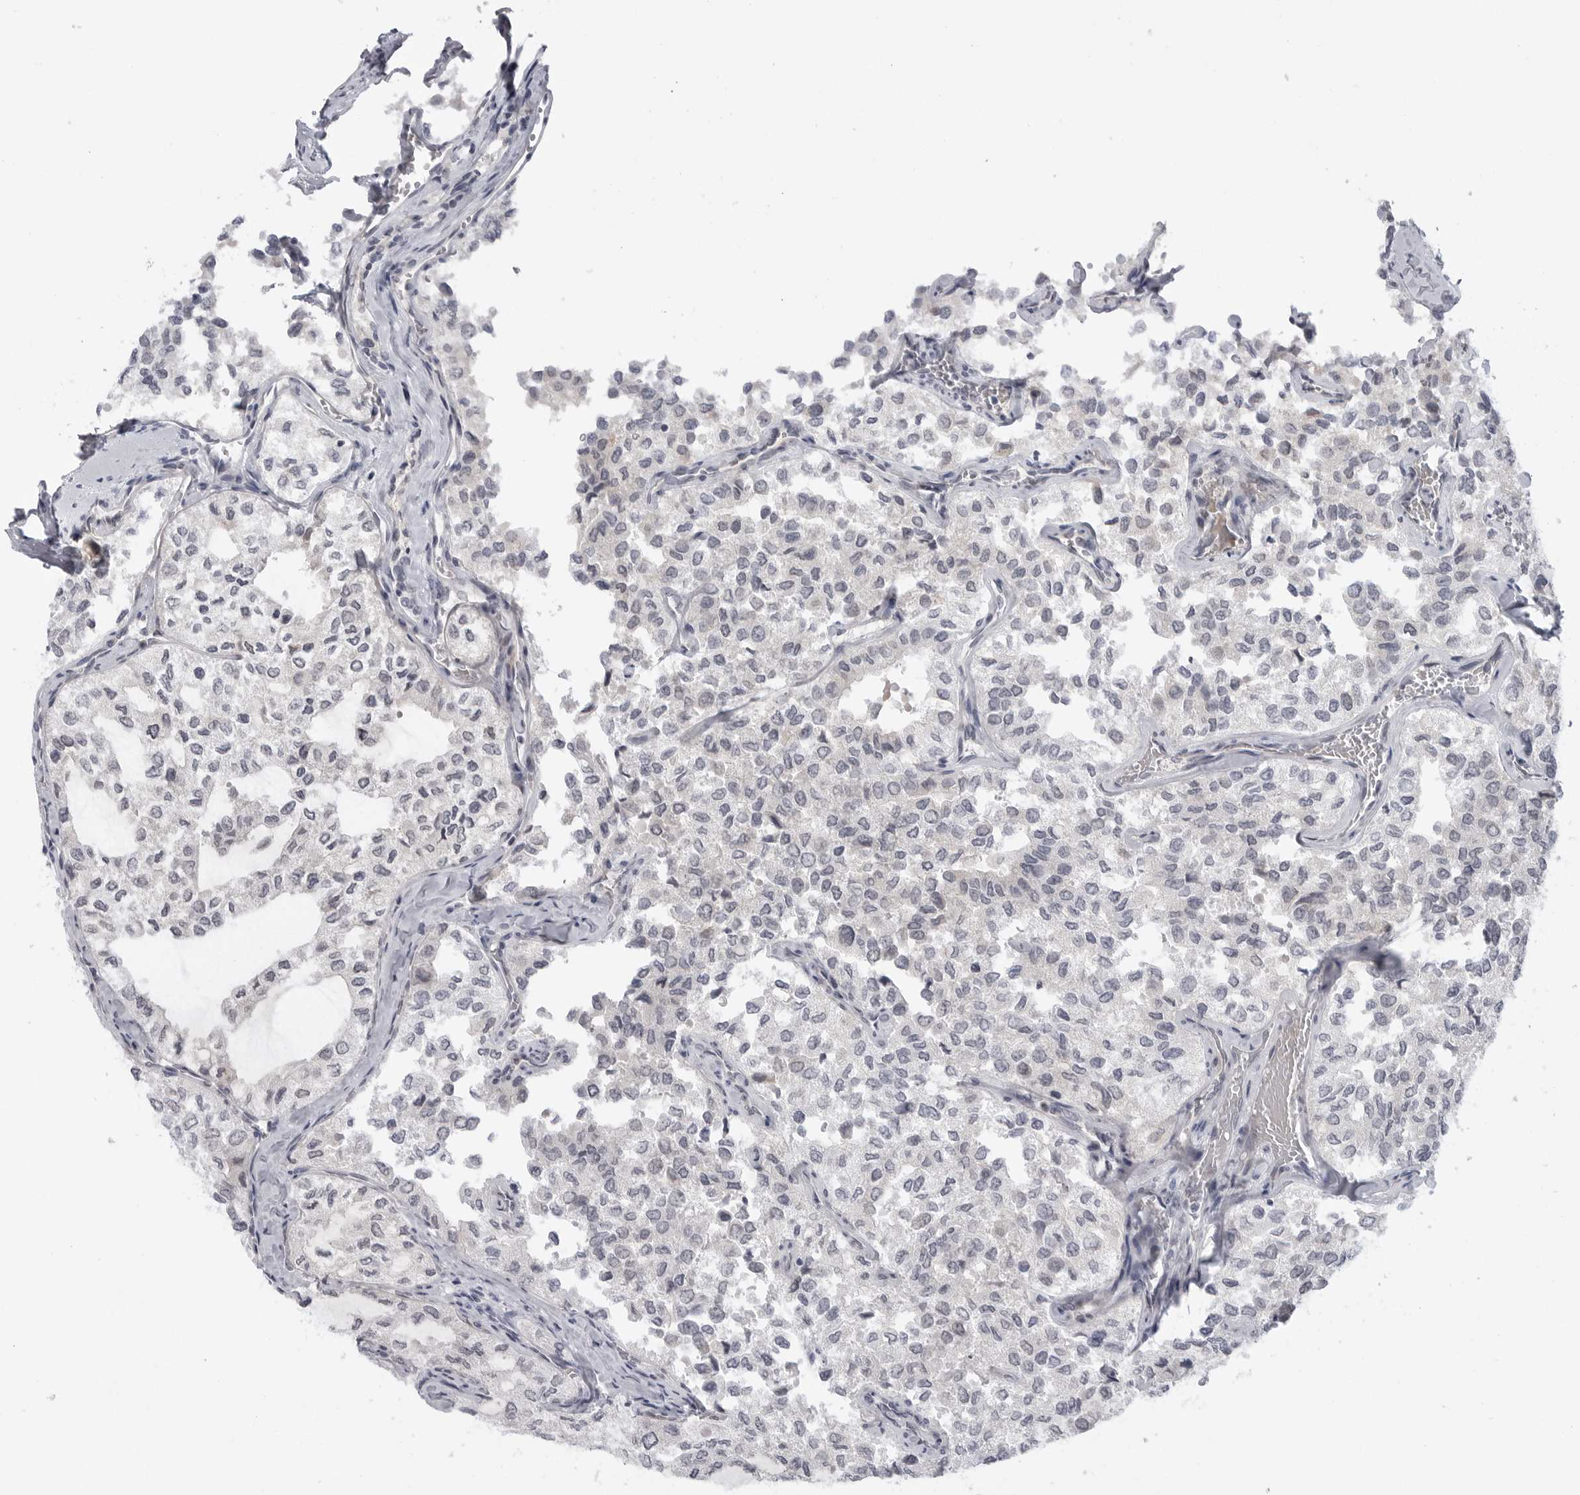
{"staining": {"intensity": "negative", "quantity": "none", "location": "none"}, "tissue": "thyroid cancer", "cell_type": "Tumor cells", "image_type": "cancer", "snomed": [{"axis": "morphology", "description": "Follicular adenoma carcinoma, NOS"}, {"axis": "topography", "description": "Thyroid gland"}], "caption": "High power microscopy photomicrograph of an IHC micrograph of follicular adenoma carcinoma (thyroid), revealing no significant positivity in tumor cells. (DAB (3,3'-diaminobenzidine) immunohistochemistry (IHC), high magnification).", "gene": "LRRC45", "patient": {"sex": "male", "age": 75}}